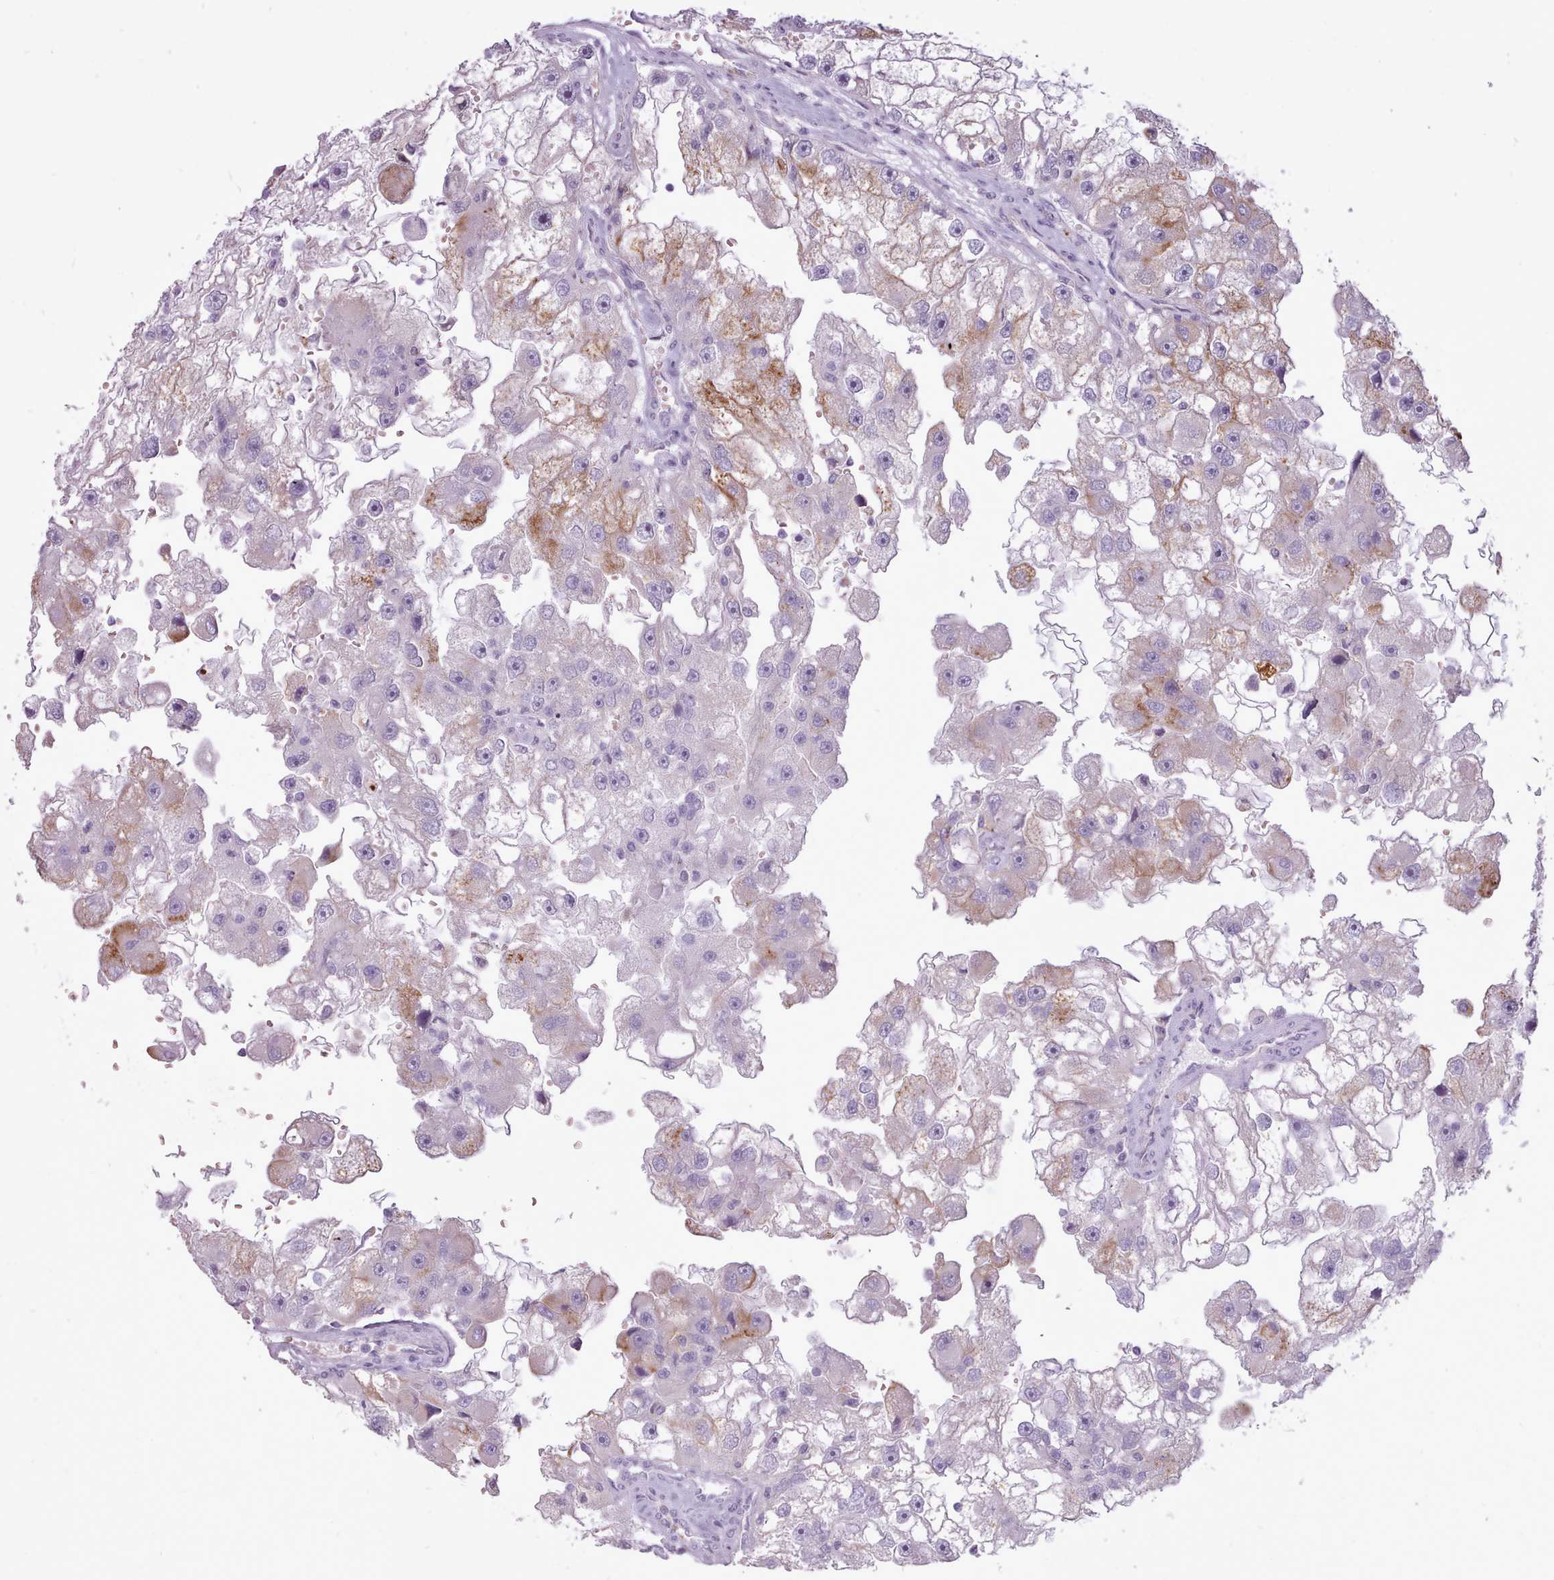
{"staining": {"intensity": "moderate", "quantity": "<25%", "location": "cytoplasmic/membranous"}, "tissue": "renal cancer", "cell_type": "Tumor cells", "image_type": "cancer", "snomed": [{"axis": "morphology", "description": "Adenocarcinoma, NOS"}, {"axis": "topography", "description": "Kidney"}], "caption": "High-magnification brightfield microscopy of adenocarcinoma (renal) stained with DAB (3,3'-diaminobenzidine) (brown) and counterstained with hematoxylin (blue). tumor cells exhibit moderate cytoplasmic/membranous staining is appreciated in approximately<25% of cells.", "gene": "ATRAID", "patient": {"sex": "male", "age": 63}}